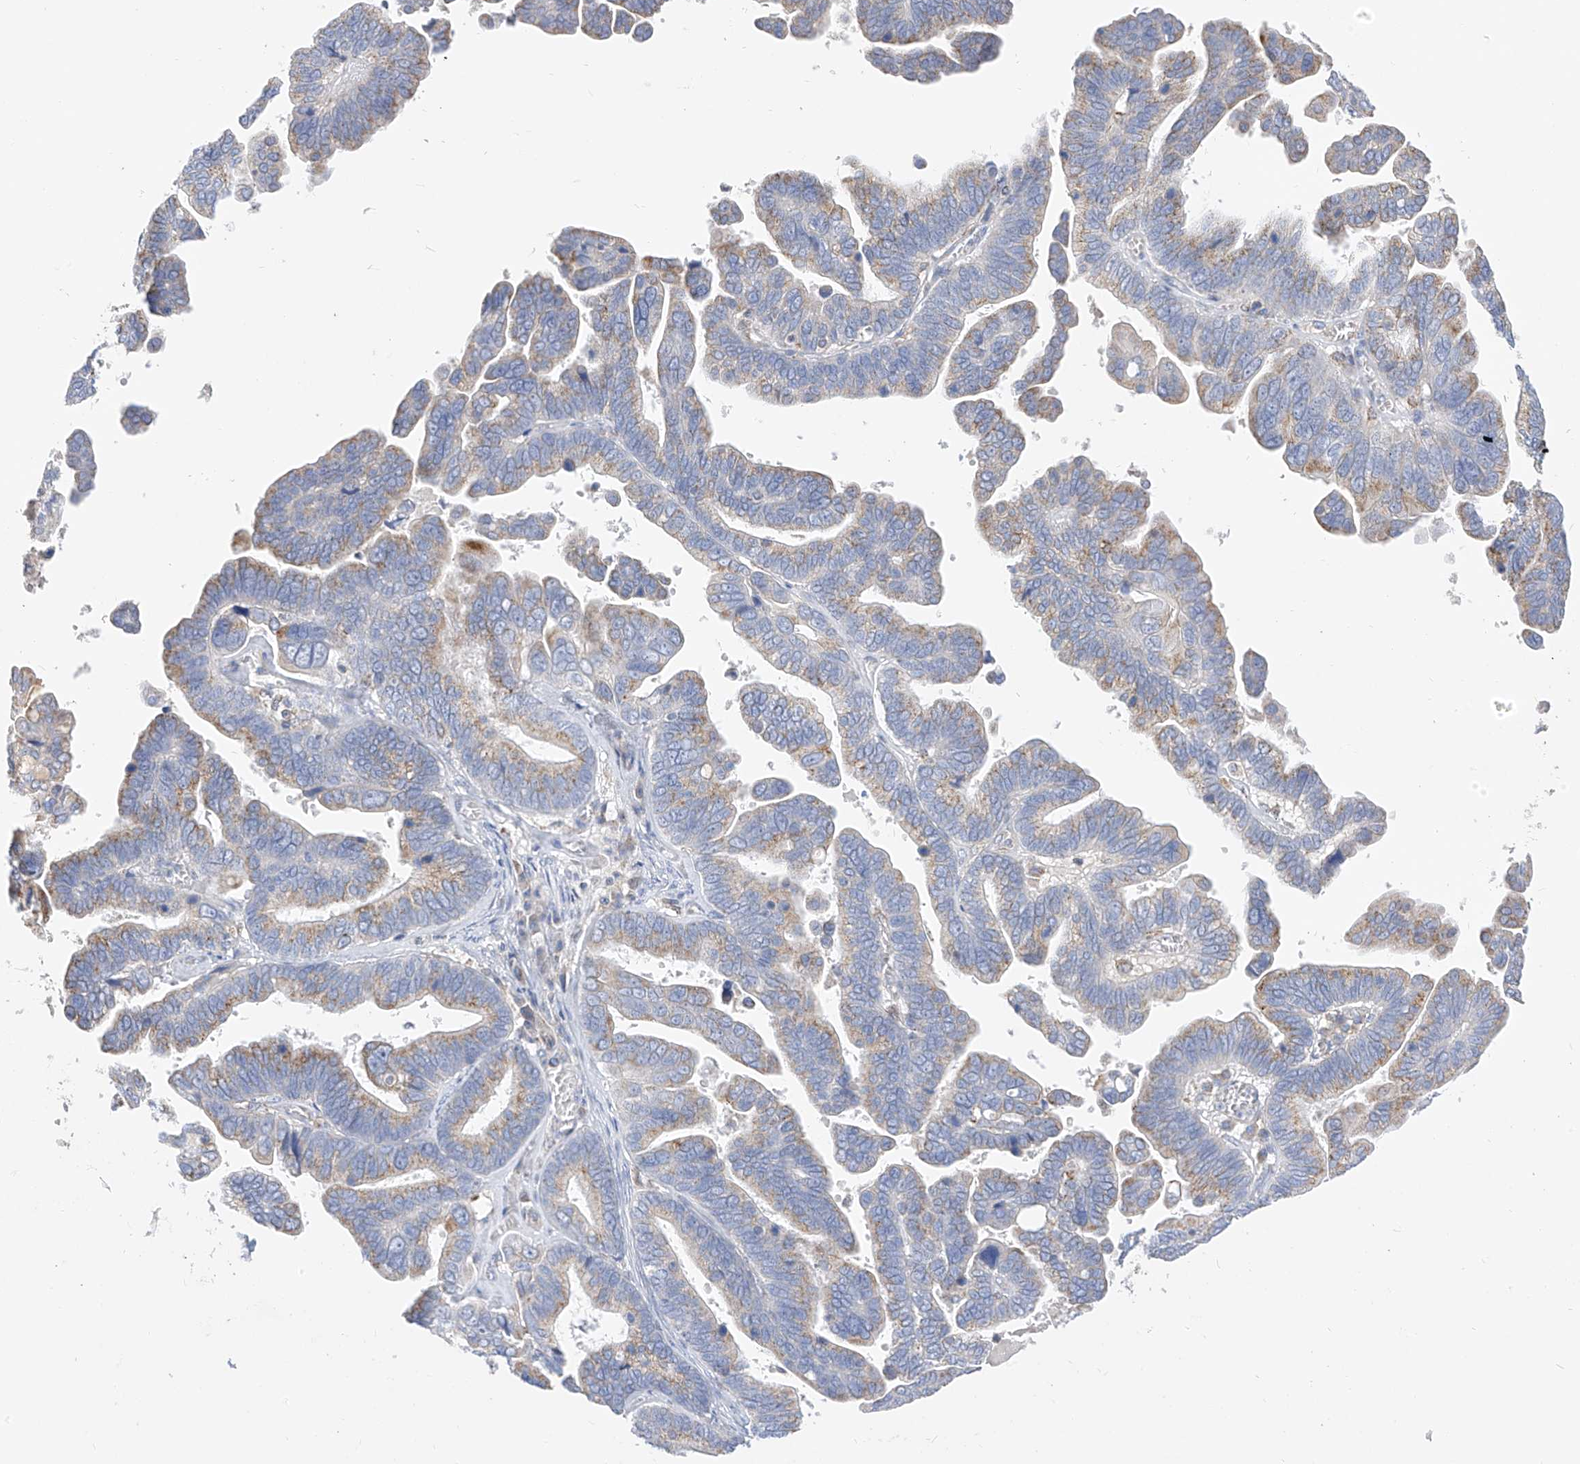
{"staining": {"intensity": "weak", "quantity": "25%-75%", "location": "cytoplasmic/membranous"}, "tissue": "ovarian cancer", "cell_type": "Tumor cells", "image_type": "cancer", "snomed": [{"axis": "morphology", "description": "Cystadenocarcinoma, serous, NOS"}, {"axis": "topography", "description": "Ovary"}], "caption": "Protein analysis of ovarian serous cystadenocarcinoma tissue shows weak cytoplasmic/membranous staining in about 25%-75% of tumor cells. The staining is performed using DAB brown chromogen to label protein expression. The nuclei are counter-stained blue using hematoxylin.", "gene": "RASA2", "patient": {"sex": "female", "age": 56}}